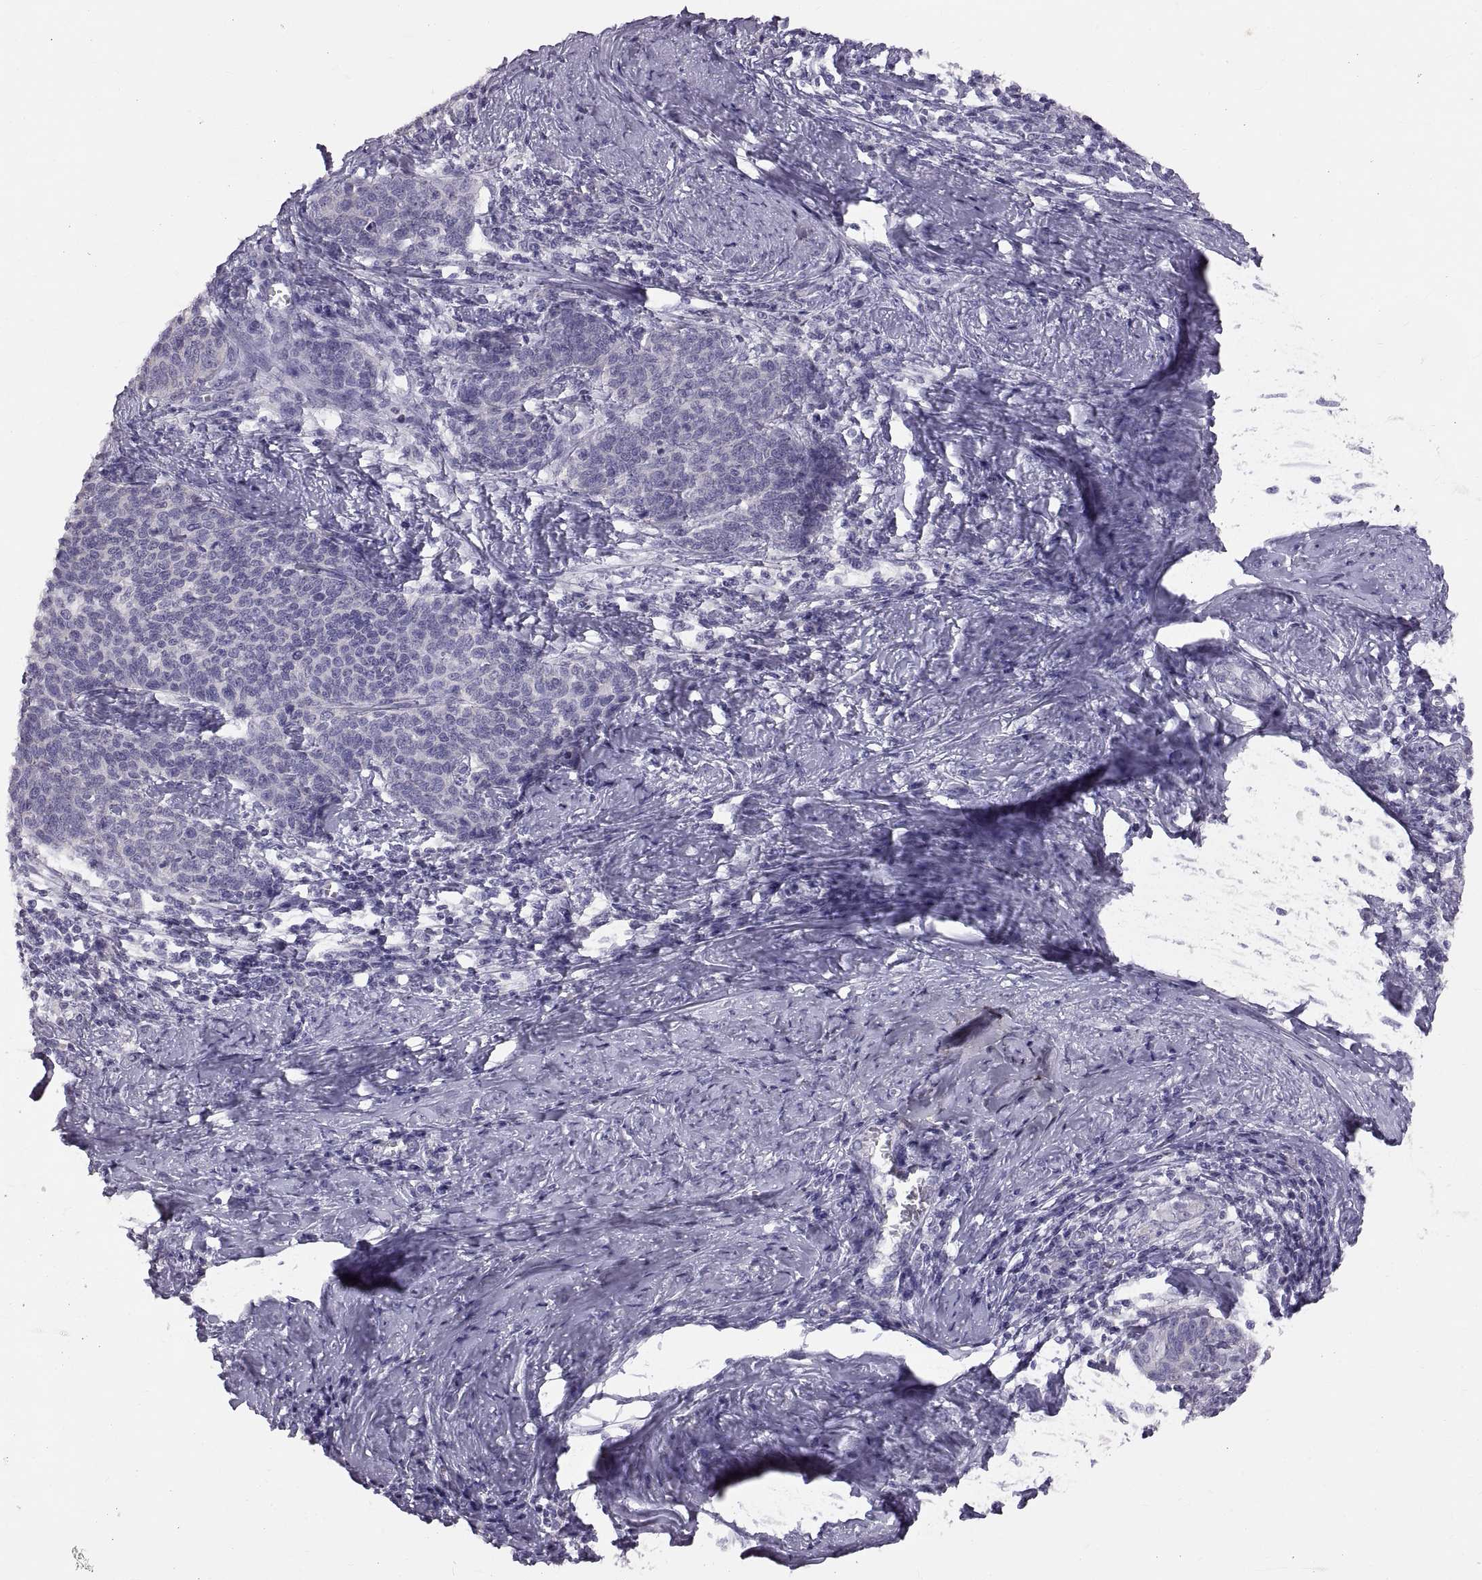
{"staining": {"intensity": "negative", "quantity": "none", "location": "none"}, "tissue": "cervical cancer", "cell_type": "Tumor cells", "image_type": "cancer", "snomed": [{"axis": "morphology", "description": "Squamous cell carcinoma, NOS"}, {"axis": "topography", "description": "Cervix"}], "caption": "DAB immunohistochemical staining of cervical cancer (squamous cell carcinoma) exhibits no significant staining in tumor cells.", "gene": "WBP2NL", "patient": {"sex": "female", "age": 39}}